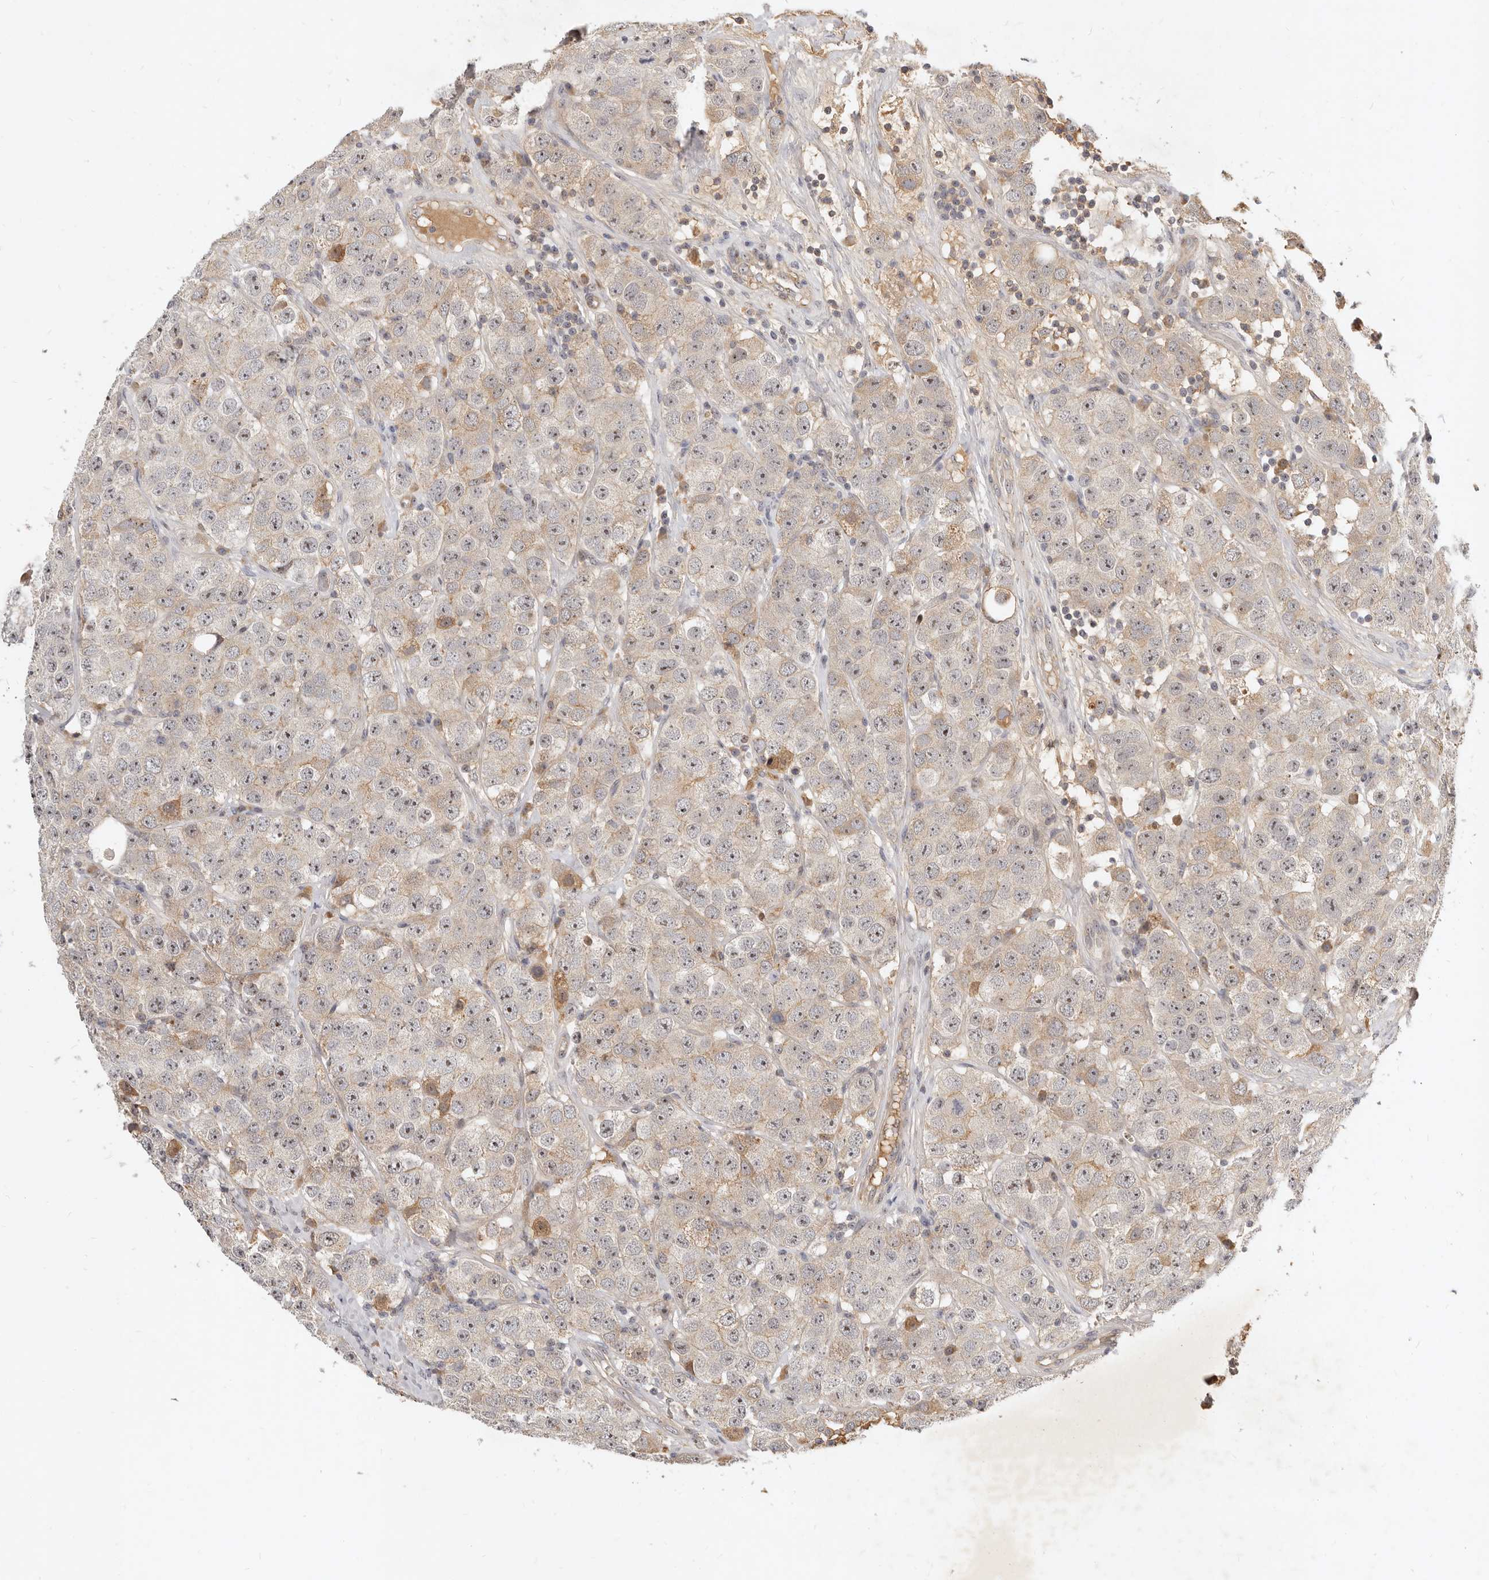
{"staining": {"intensity": "negative", "quantity": "none", "location": "none"}, "tissue": "testis cancer", "cell_type": "Tumor cells", "image_type": "cancer", "snomed": [{"axis": "morphology", "description": "Seminoma, NOS"}, {"axis": "topography", "description": "Testis"}], "caption": "This photomicrograph is of testis seminoma stained with immunohistochemistry (IHC) to label a protein in brown with the nuclei are counter-stained blue. There is no positivity in tumor cells.", "gene": "MICALL2", "patient": {"sex": "male", "age": 28}}